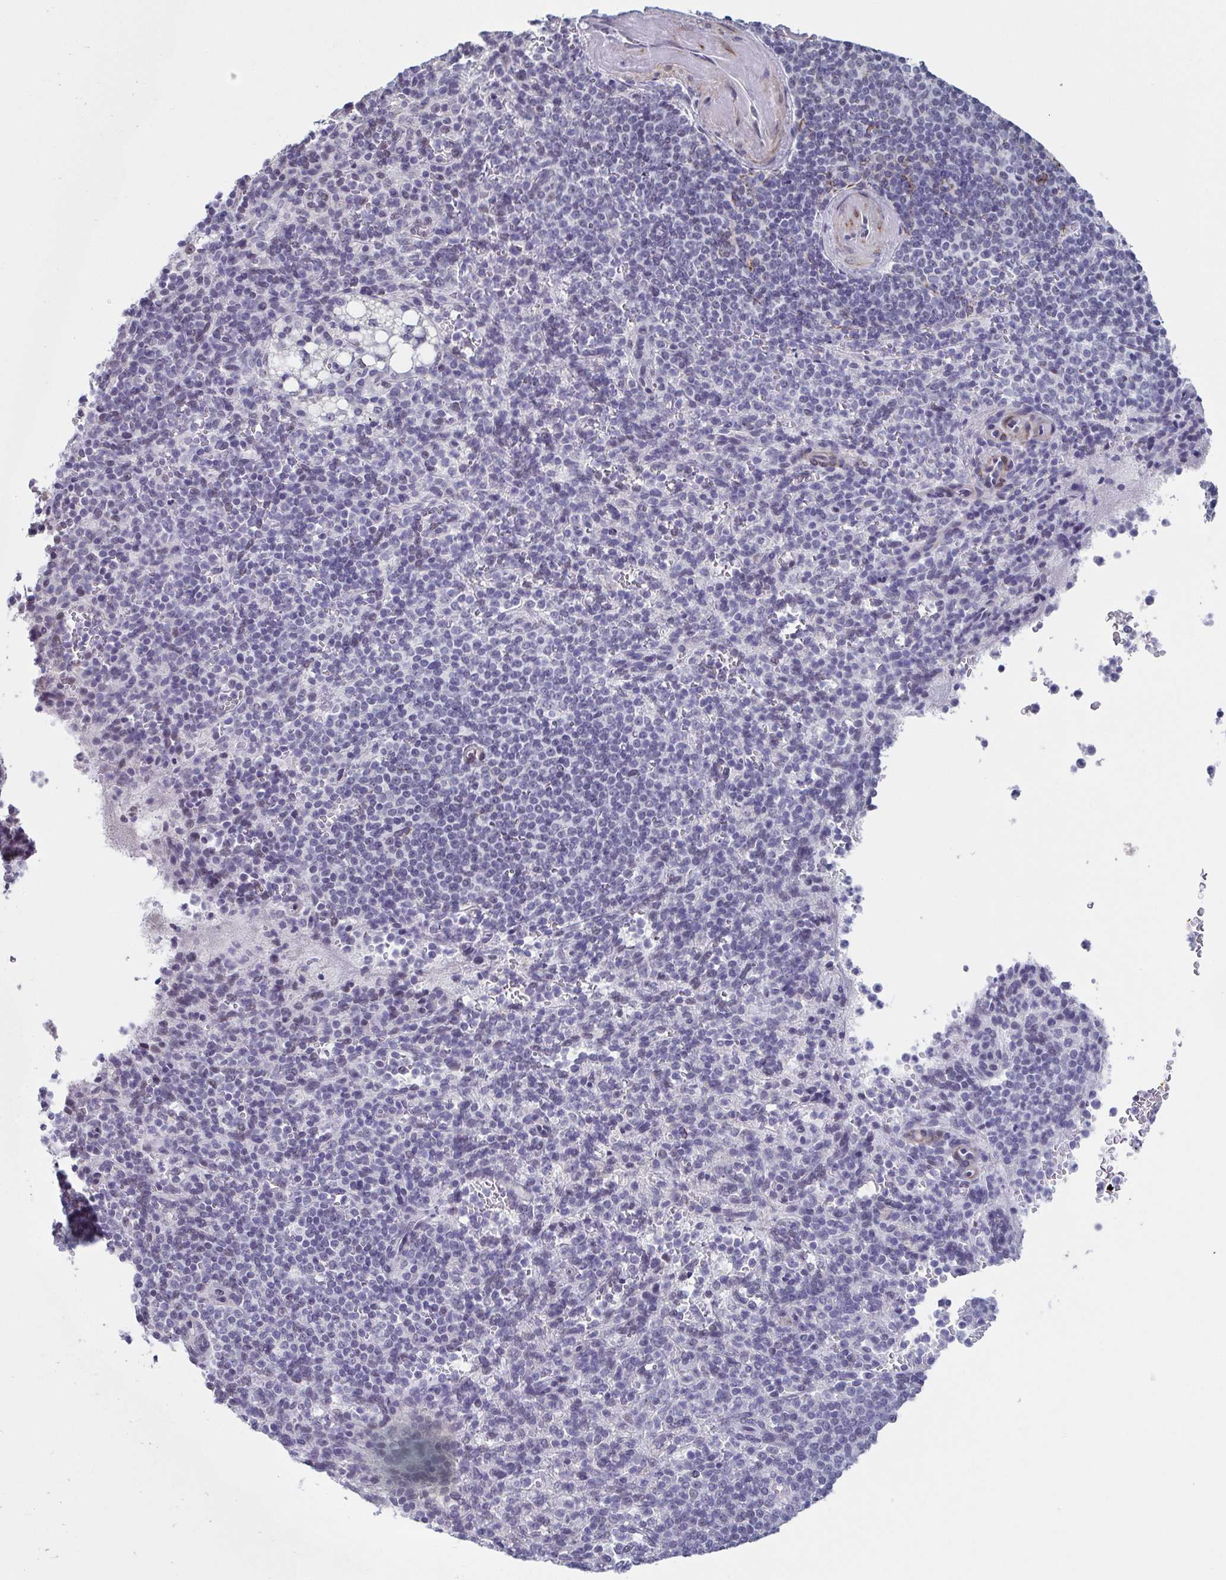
{"staining": {"intensity": "negative", "quantity": "none", "location": "none"}, "tissue": "spleen", "cell_type": "Cells in red pulp", "image_type": "normal", "snomed": [{"axis": "morphology", "description": "Normal tissue, NOS"}, {"axis": "topography", "description": "Spleen"}], "caption": "A photomicrograph of spleen stained for a protein reveals no brown staining in cells in red pulp. (Immunohistochemistry, brightfield microscopy, high magnification).", "gene": "TMEM92", "patient": {"sex": "female", "age": 74}}